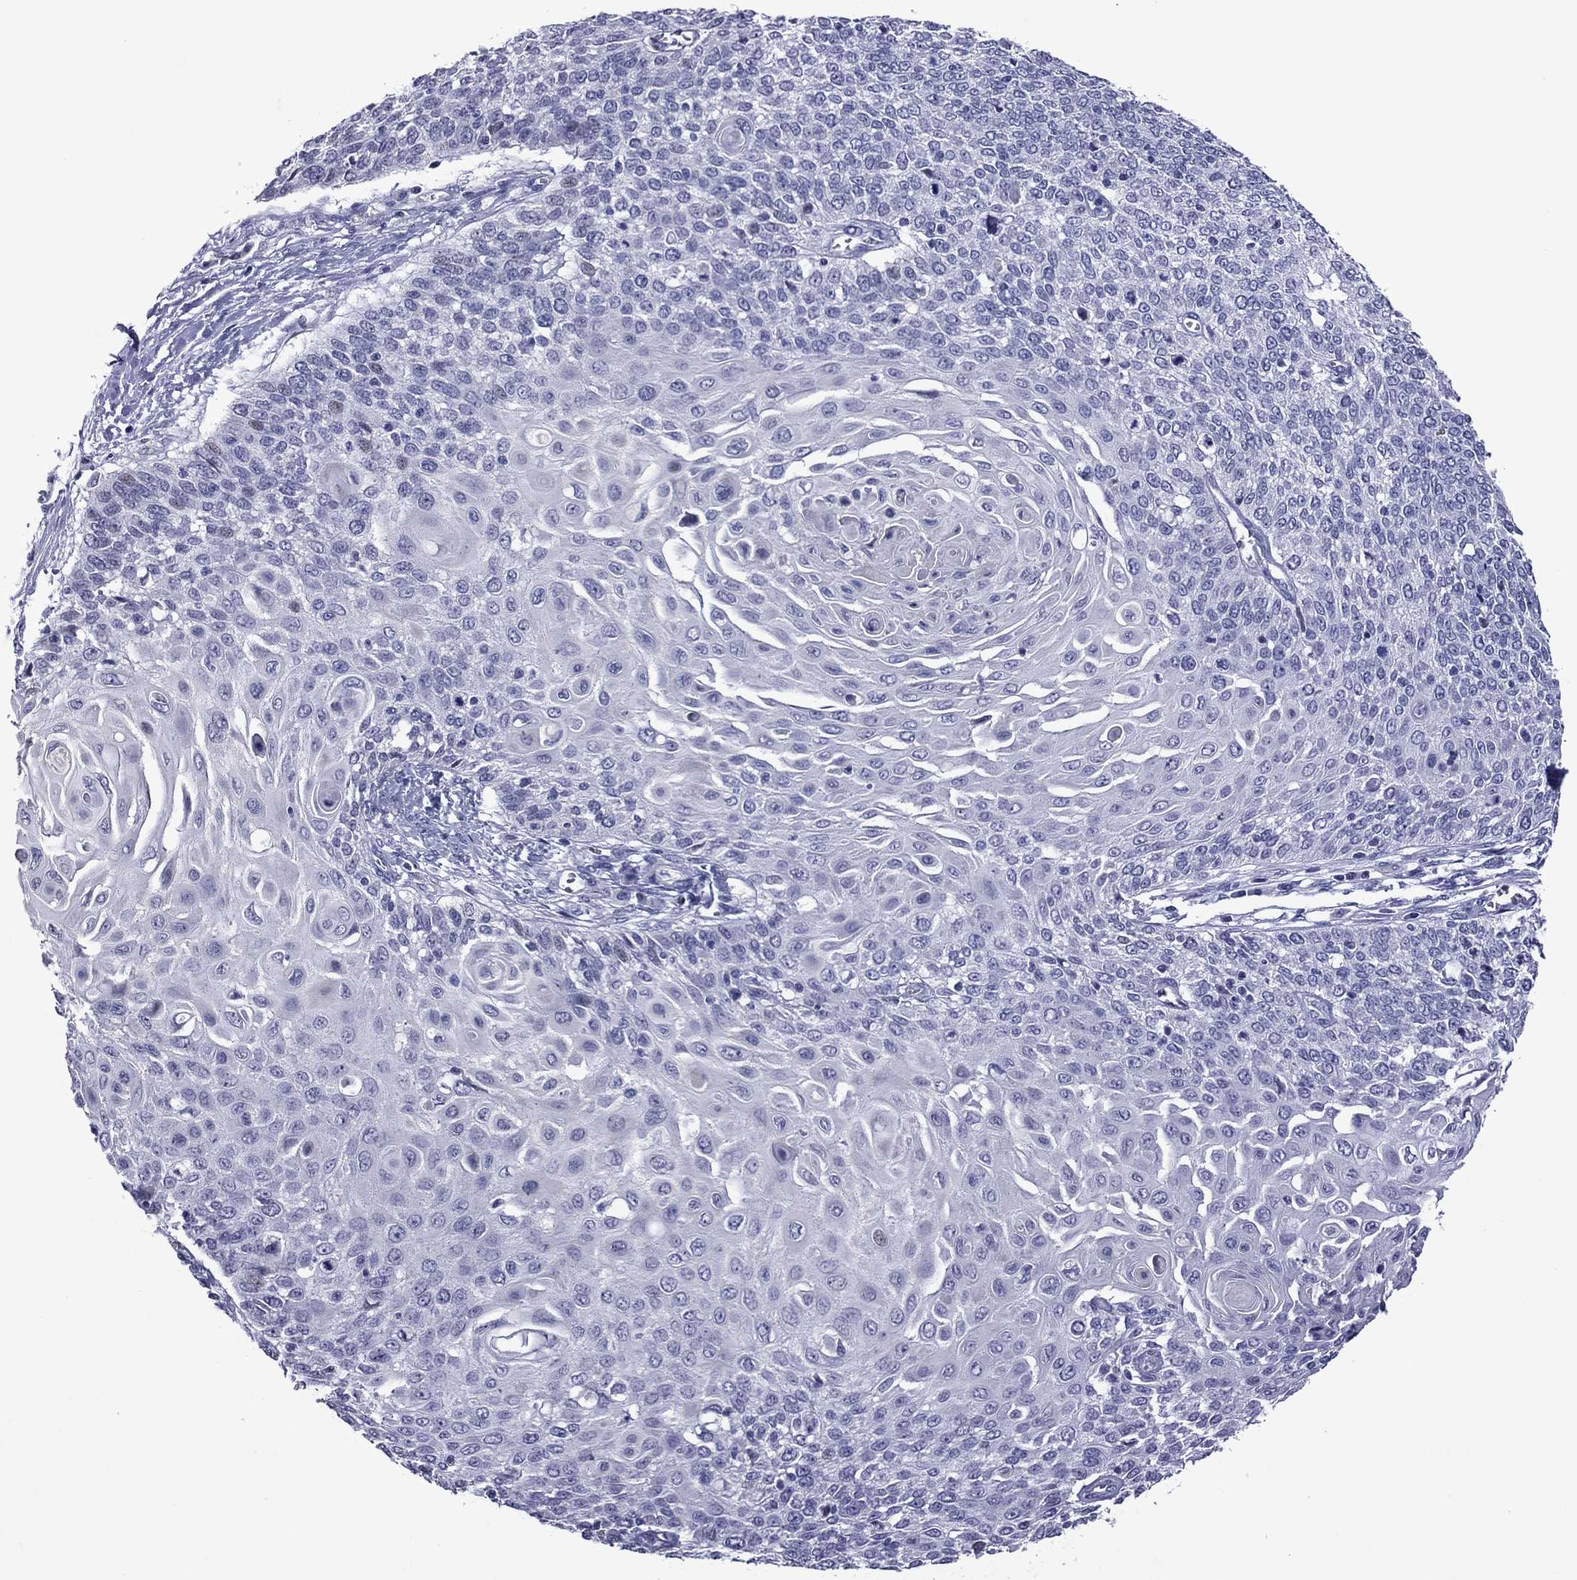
{"staining": {"intensity": "negative", "quantity": "none", "location": "none"}, "tissue": "cervical cancer", "cell_type": "Tumor cells", "image_type": "cancer", "snomed": [{"axis": "morphology", "description": "Squamous cell carcinoma, NOS"}, {"axis": "topography", "description": "Cervix"}], "caption": "IHC of human cervical cancer displays no positivity in tumor cells.", "gene": "PIWIL1", "patient": {"sex": "female", "age": 39}}